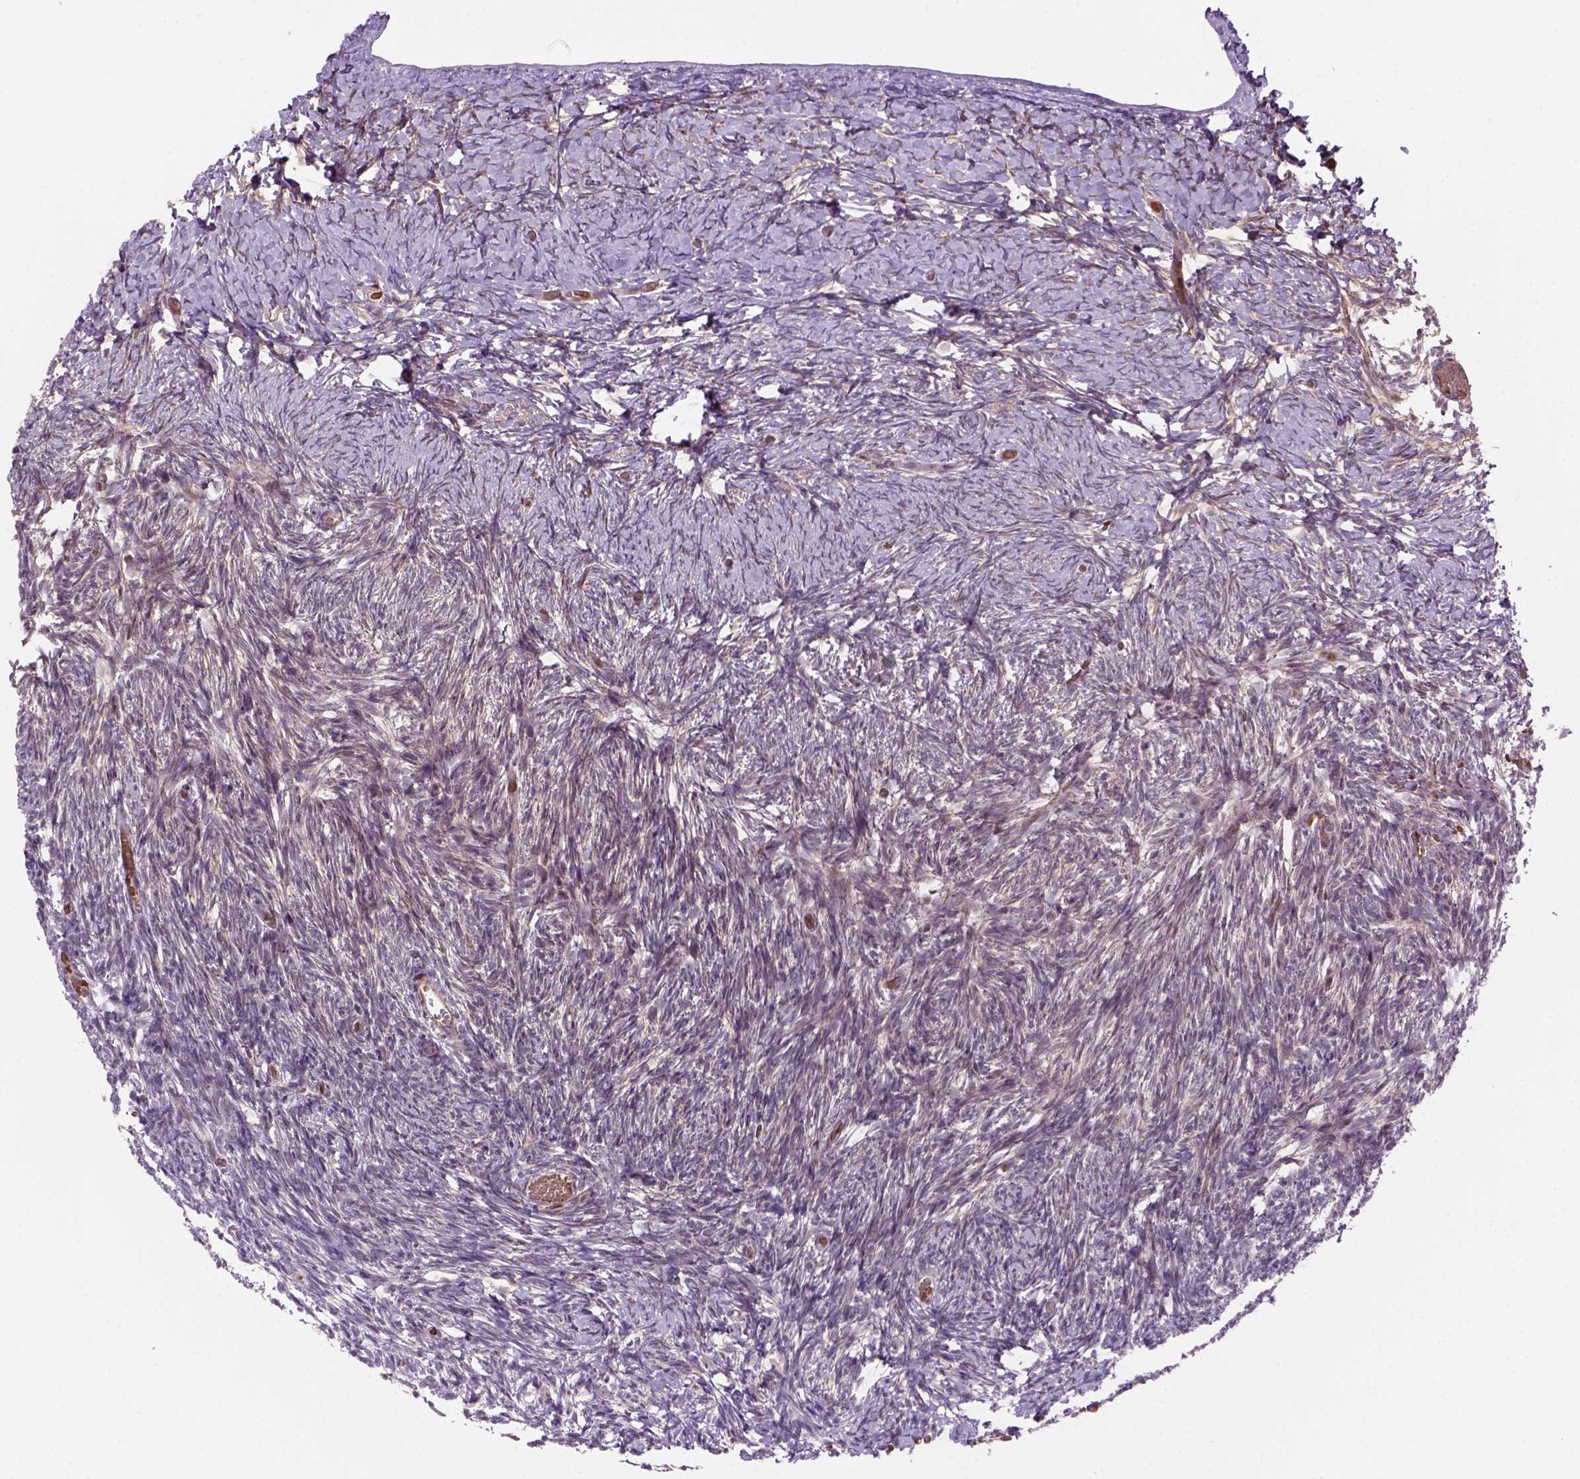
{"staining": {"intensity": "weak", "quantity": ">75%", "location": "cytoplasmic/membranous"}, "tissue": "ovary", "cell_type": "Follicle cells", "image_type": "normal", "snomed": [{"axis": "morphology", "description": "Normal tissue, NOS"}, {"axis": "topography", "description": "Ovary"}], "caption": "A brown stain labels weak cytoplasmic/membranous expression of a protein in follicle cells of unremarkable ovary.", "gene": "PSMD11", "patient": {"sex": "female", "age": 39}}